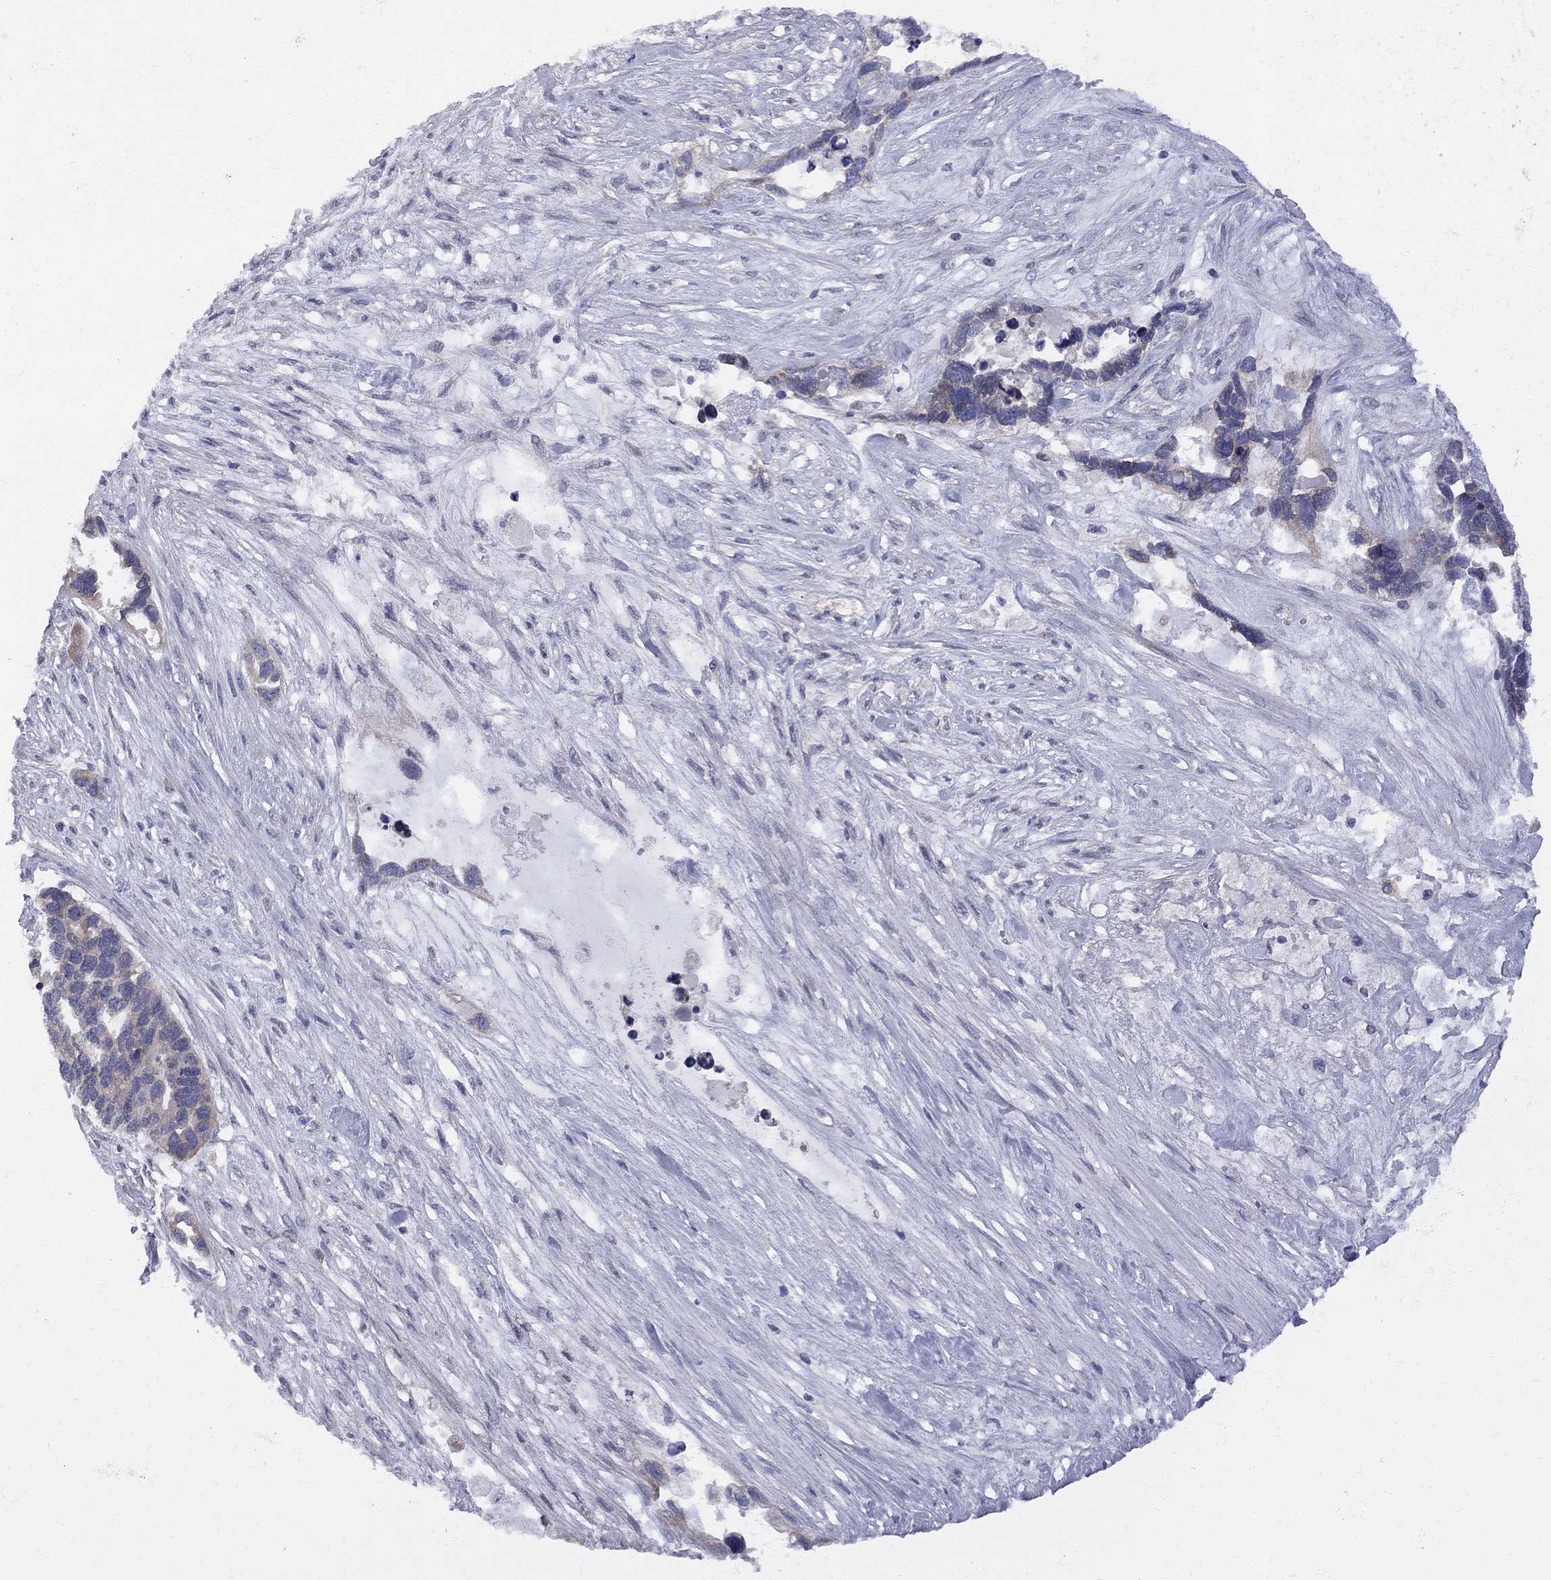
{"staining": {"intensity": "moderate", "quantity": "25%-75%", "location": "cytoplasmic/membranous"}, "tissue": "ovarian cancer", "cell_type": "Tumor cells", "image_type": "cancer", "snomed": [{"axis": "morphology", "description": "Cystadenocarcinoma, serous, NOS"}, {"axis": "topography", "description": "Ovary"}], "caption": "IHC histopathology image of ovarian cancer stained for a protein (brown), which displays medium levels of moderate cytoplasmic/membranous expression in approximately 25%-75% of tumor cells.", "gene": "CNOT11", "patient": {"sex": "female", "age": 54}}